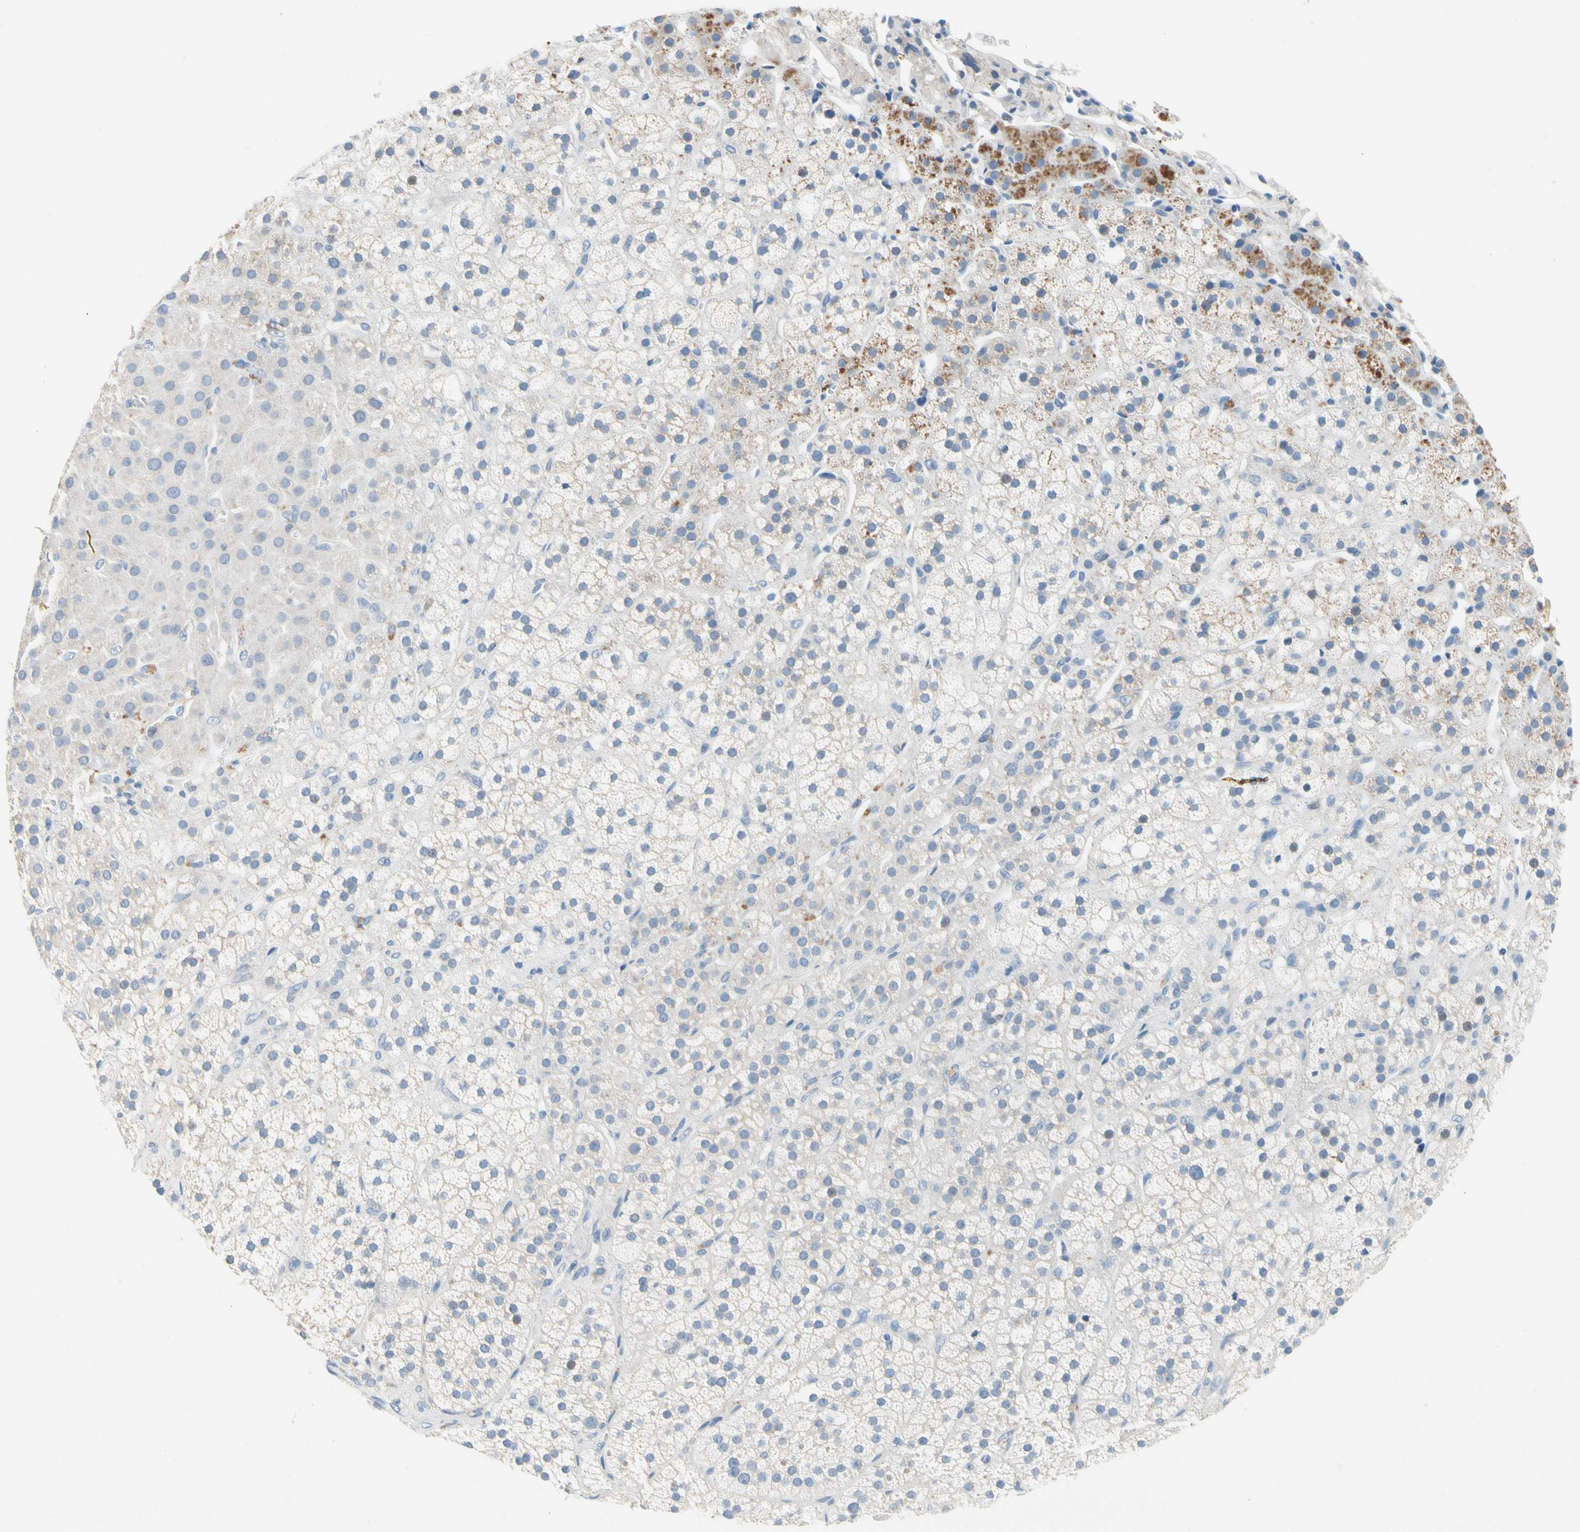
{"staining": {"intensity": "weak", "quantity": "<25%", "location": "cytoplasmic/membranous"}, "tissue": "adrenal gland", "cell_type": "Glandular cells", "image_type": "normal", "snomed": [{"axis": "morphology", "description": "Normal tissue, NOS"}, {"axis": "topography", "description": "Adrenal gland"}], "caption": "An image of human adrenal gland is negative for staining in glandular cells. (DAB immunohistochemistry, high magnification).", "gene": "CA14", "patient": {"sex": "male", "age": 56}}